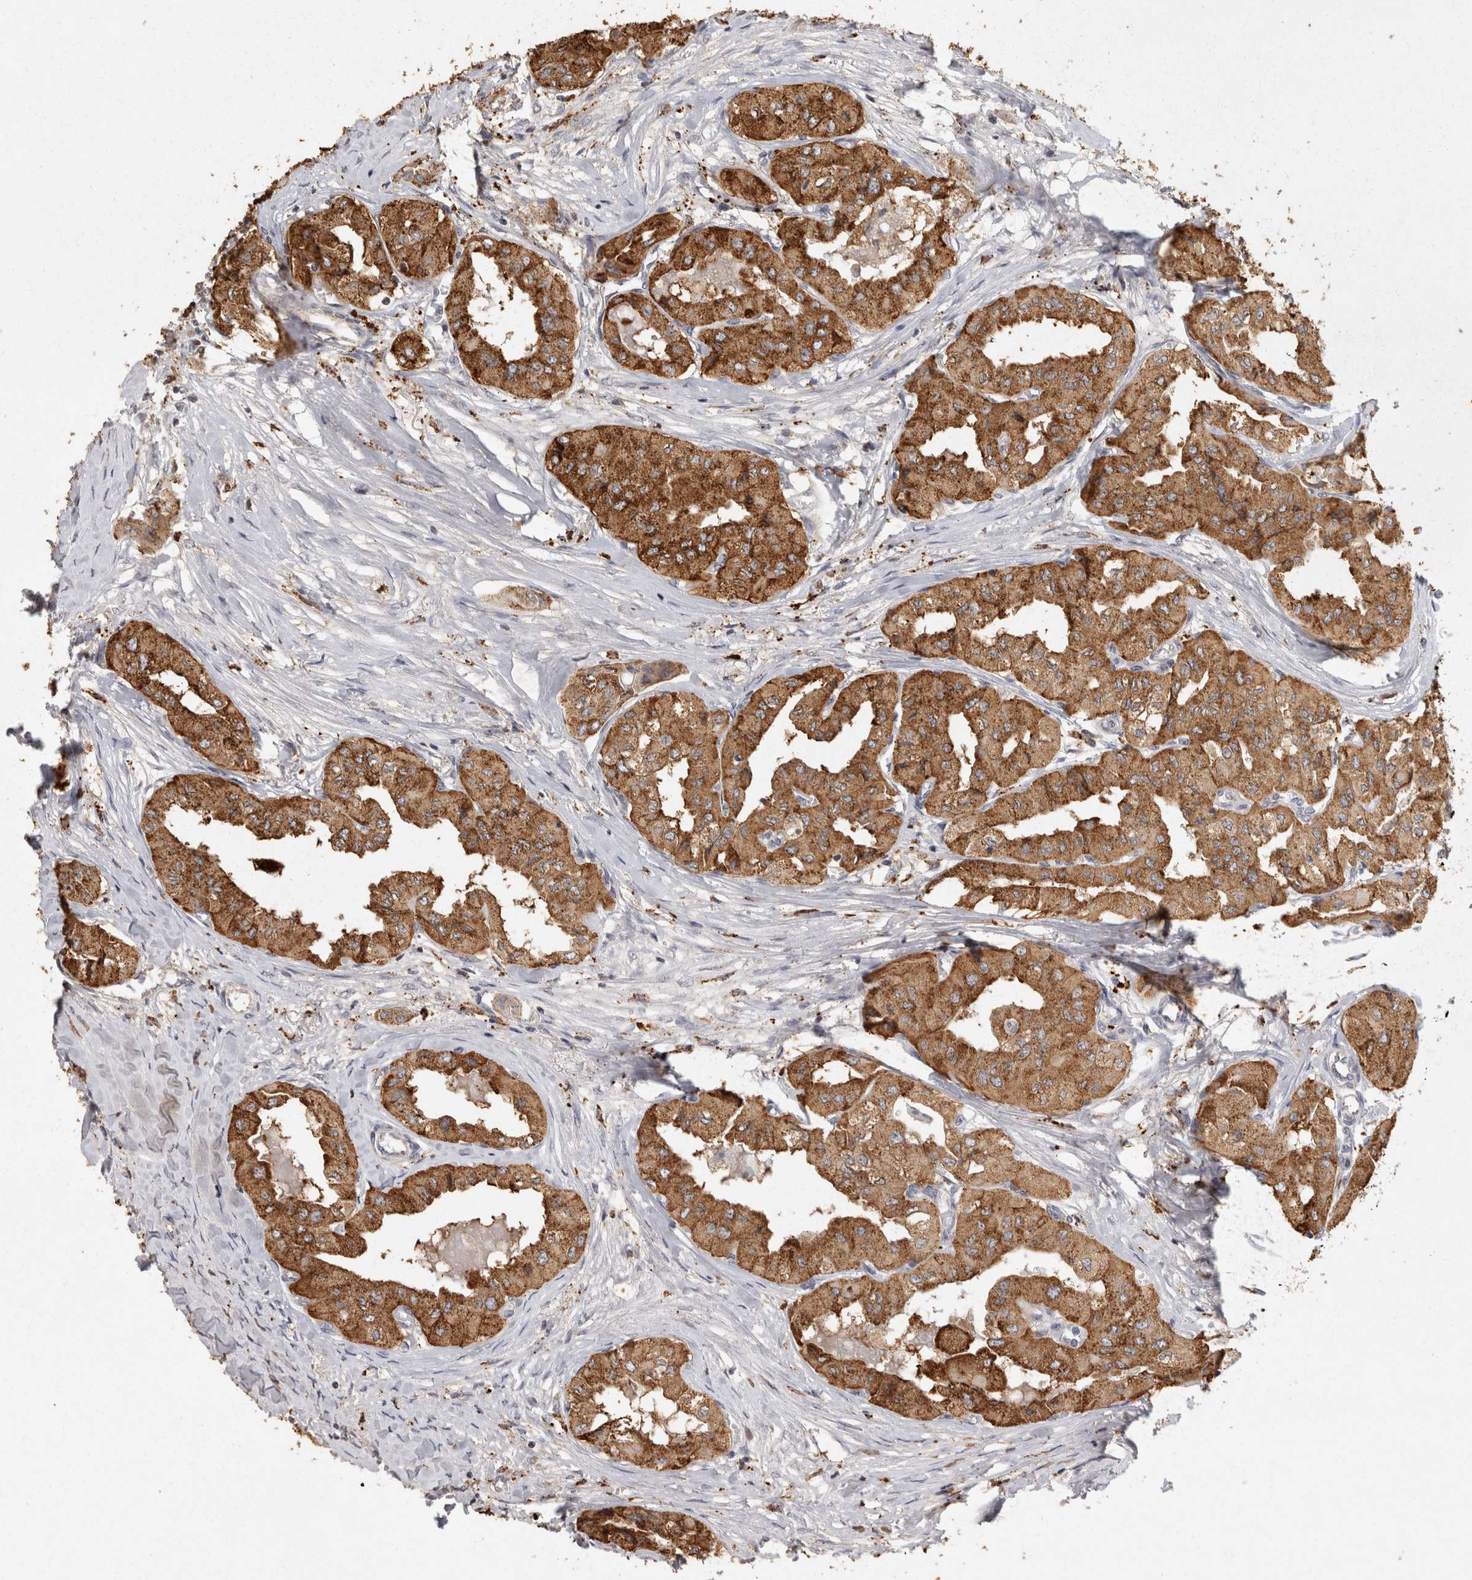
{"staining": {"intensity": "strong", "quantity": ">75%", "location": "cytoplasmic/membranous"}, "tissue": "thyroid cancer", "cell_type": "Tumor cells", "image_type": "cancer", "snomed": [{"axis": "morphology", "description": "Papillary adenocarcinoma, NOS"}, {"axis": "topography", "description": "Thyroid gland"}], "caption": "Protein staining of papillary adenocarcinoma (thyroid) tissue displays strong cytoplasmic/membranous positivity in about >75% of tumor cells. (DAB IHC, brown staining for protein, blue staining for nuclei).", "gene": "ACAT2", "patient": {"sex": "female", "age": 59}}